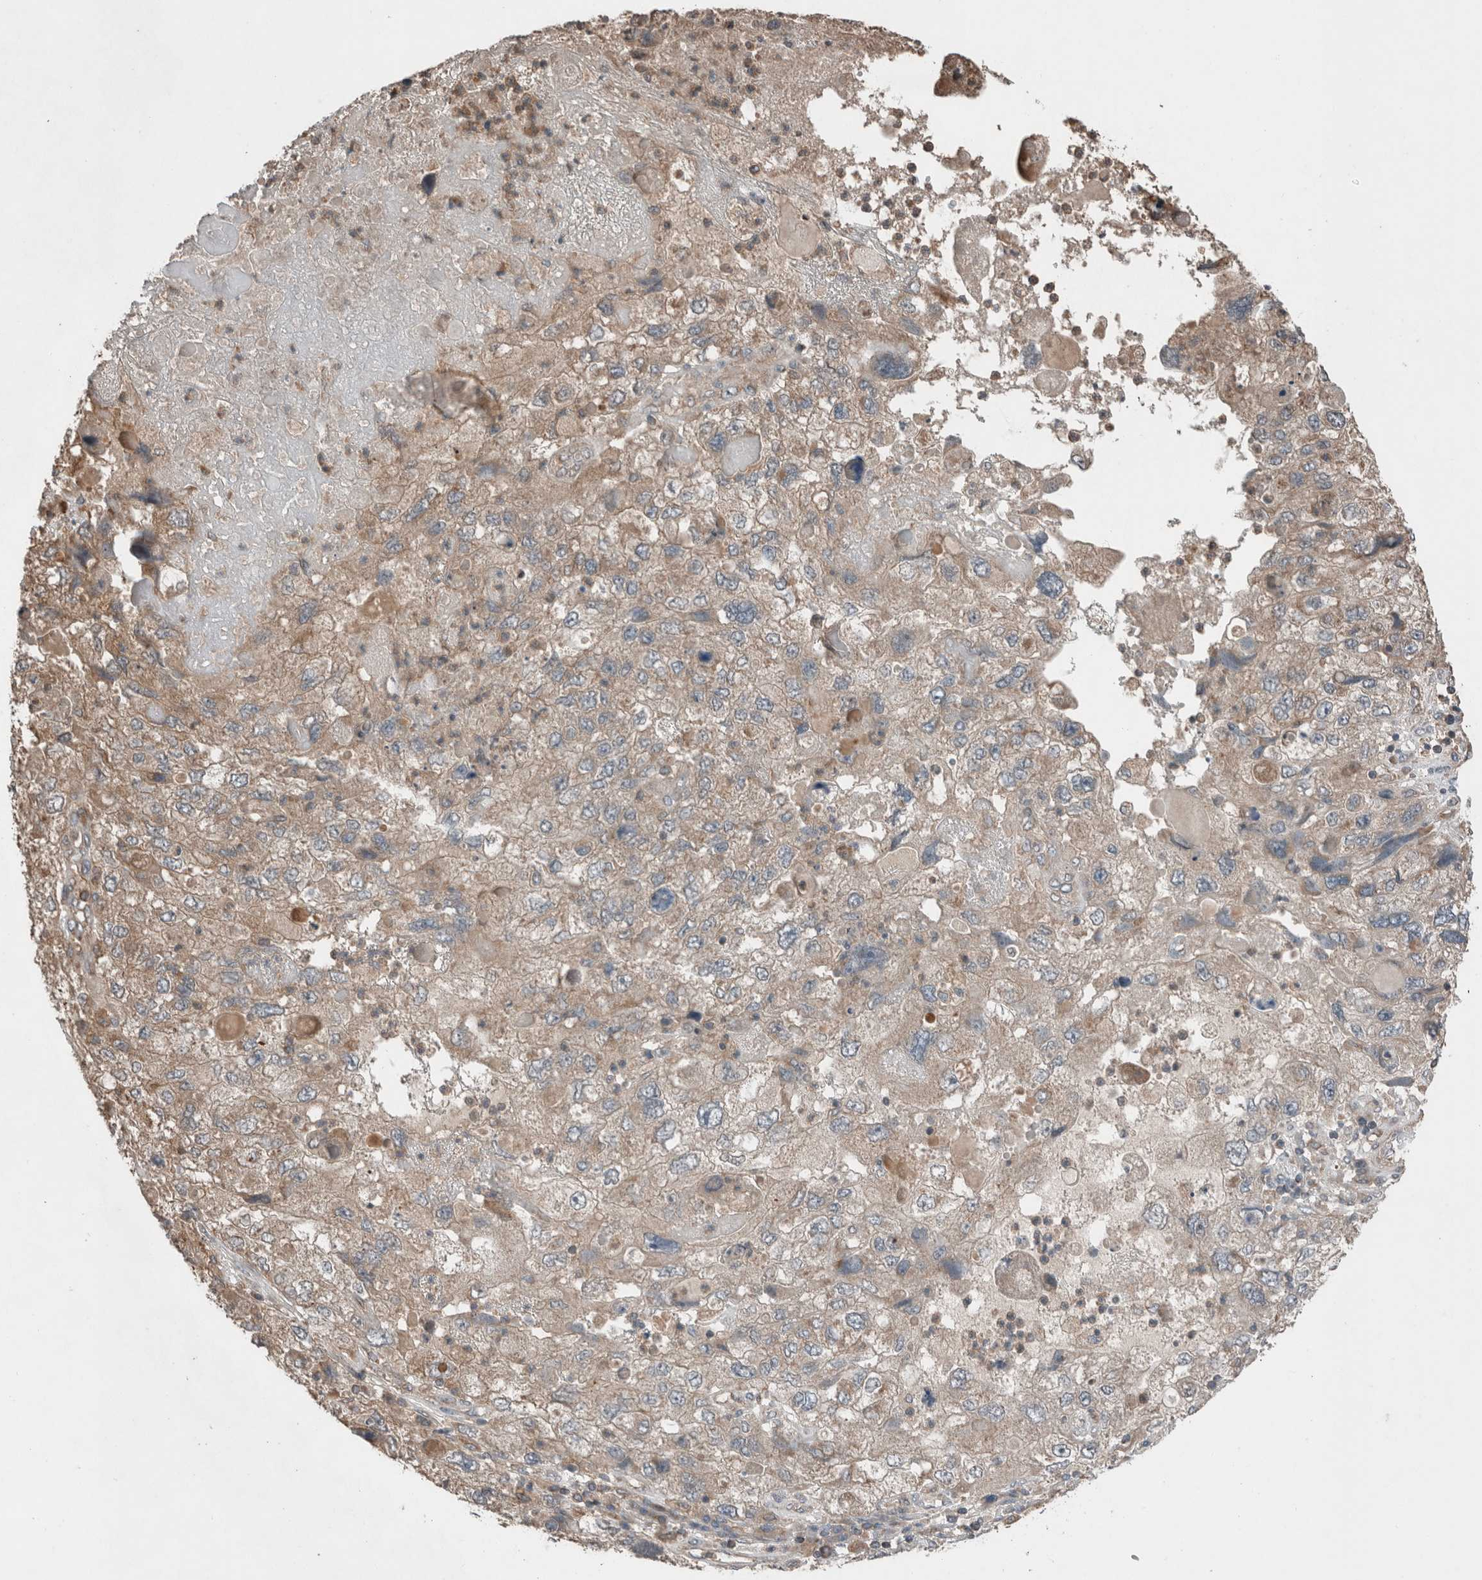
{"staining": {"intensity": "moderate", "quantity": "25%-75%", "location": "cytoplasmic/membranous"}, "tissue": "endometrial cancer", "cell_type": "Tumor cells", "image_type": "cancer", "snomed": [{"axis": "morphology", "description": "Adenocarcinoma, NOS"}, {"axis": "topography", "description": "Endometrium"}], "caption": "Immunohistochemical staining of human adenocarcinoma (endometrial) displays medium levels of moderate cytoplasmic/membranous expression in approximately 25%-75% of tumor cells.", "gene": "KLK14", "patient": {"sex": "female", "age": 49}}